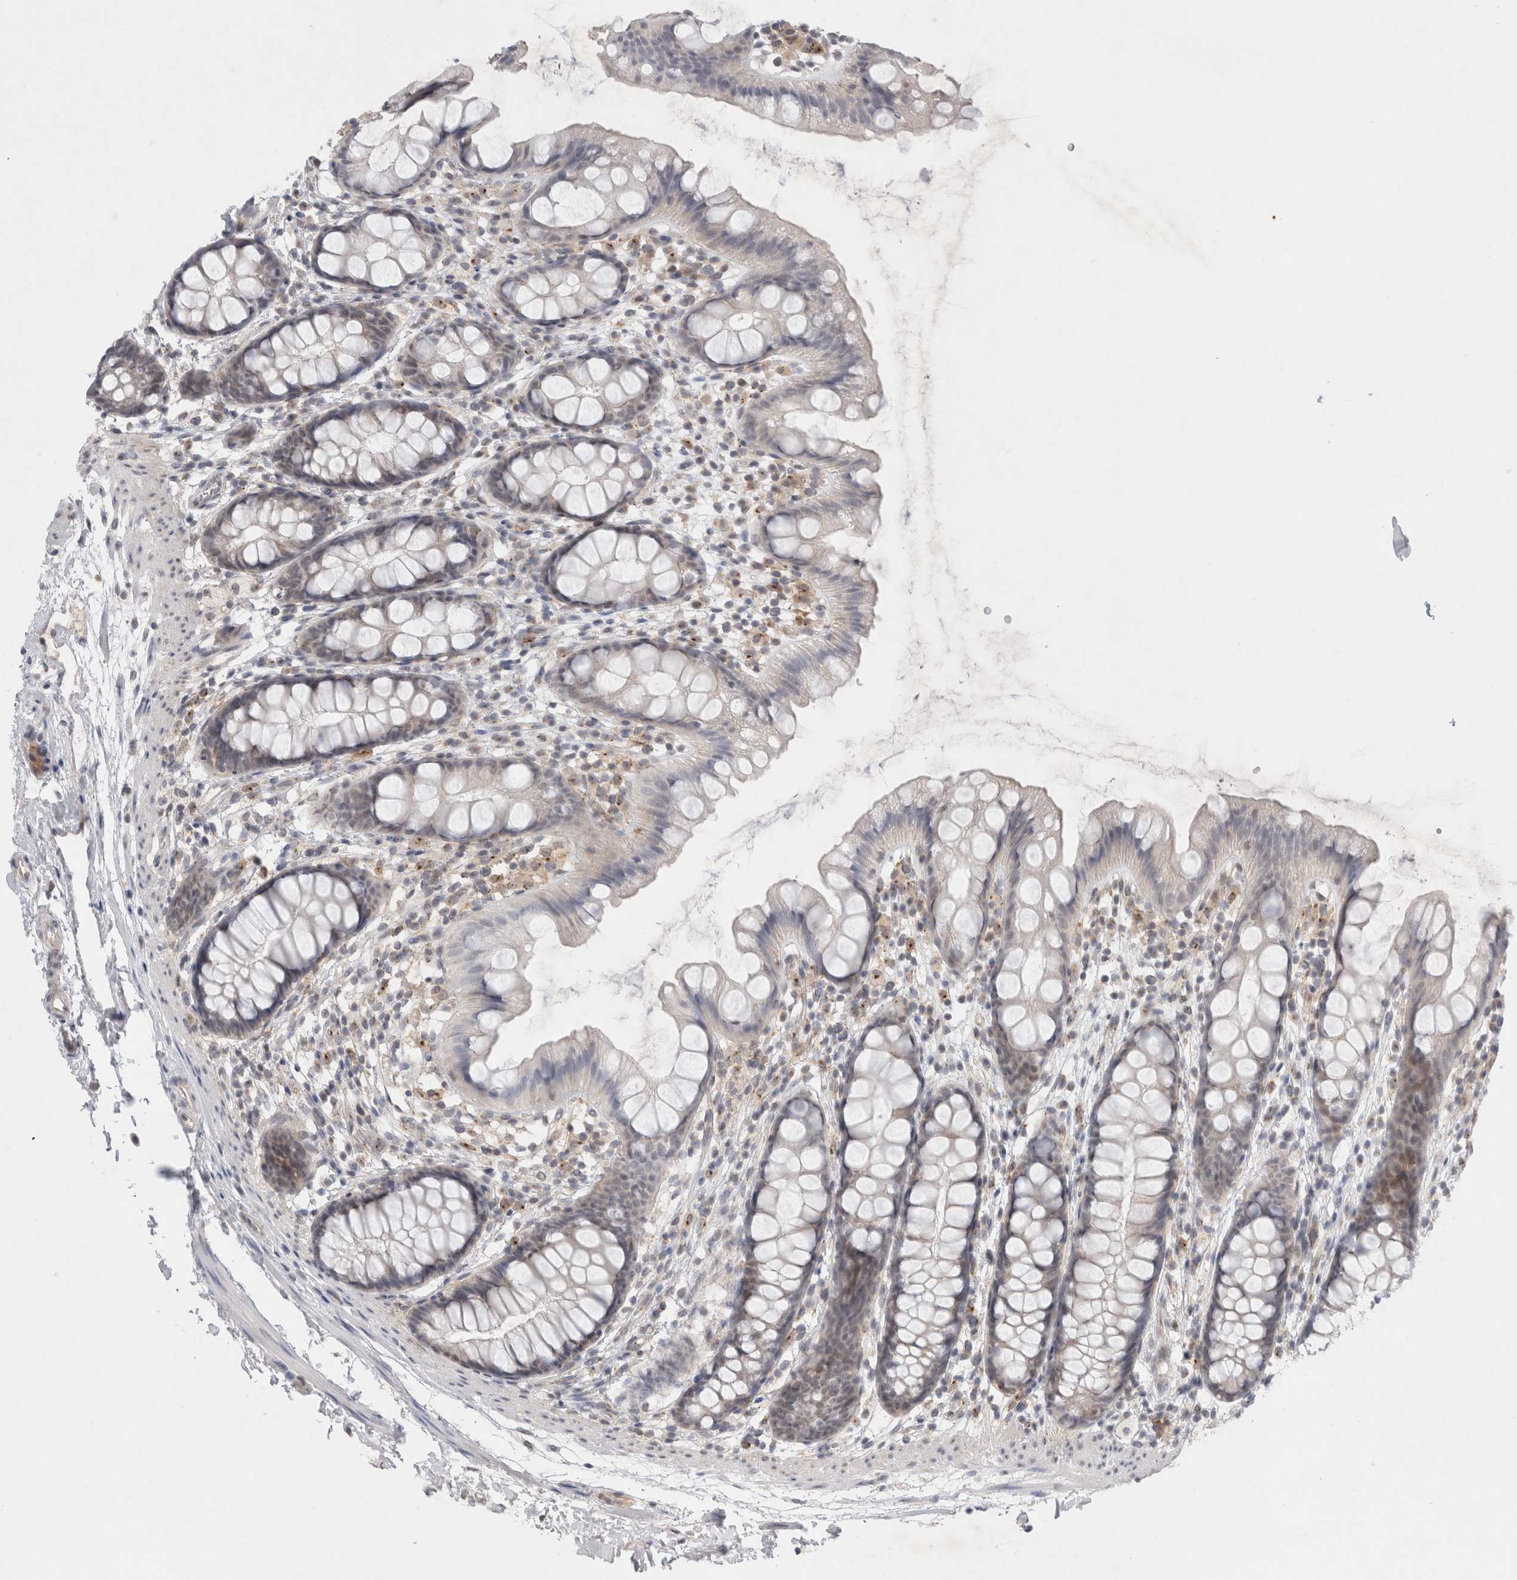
{"staining": {"intensity": "negative", "quantity": "none", "location": "none"}, "tissue": "rectum", "cell_type": "Glandular cells", "image_type": "normal", "snomed": [{"axis": "morphology", "description": "Normal tissue, NOS"}, {"axis": "topography", "description": "Rectum"}], "caption": "Glandular cells show no significant protein staining in normal rectum. (IHC, brightfield microscopy, high magnification).", "gene": "BICD2", "patient": {"sex": "female", "age": 65}}